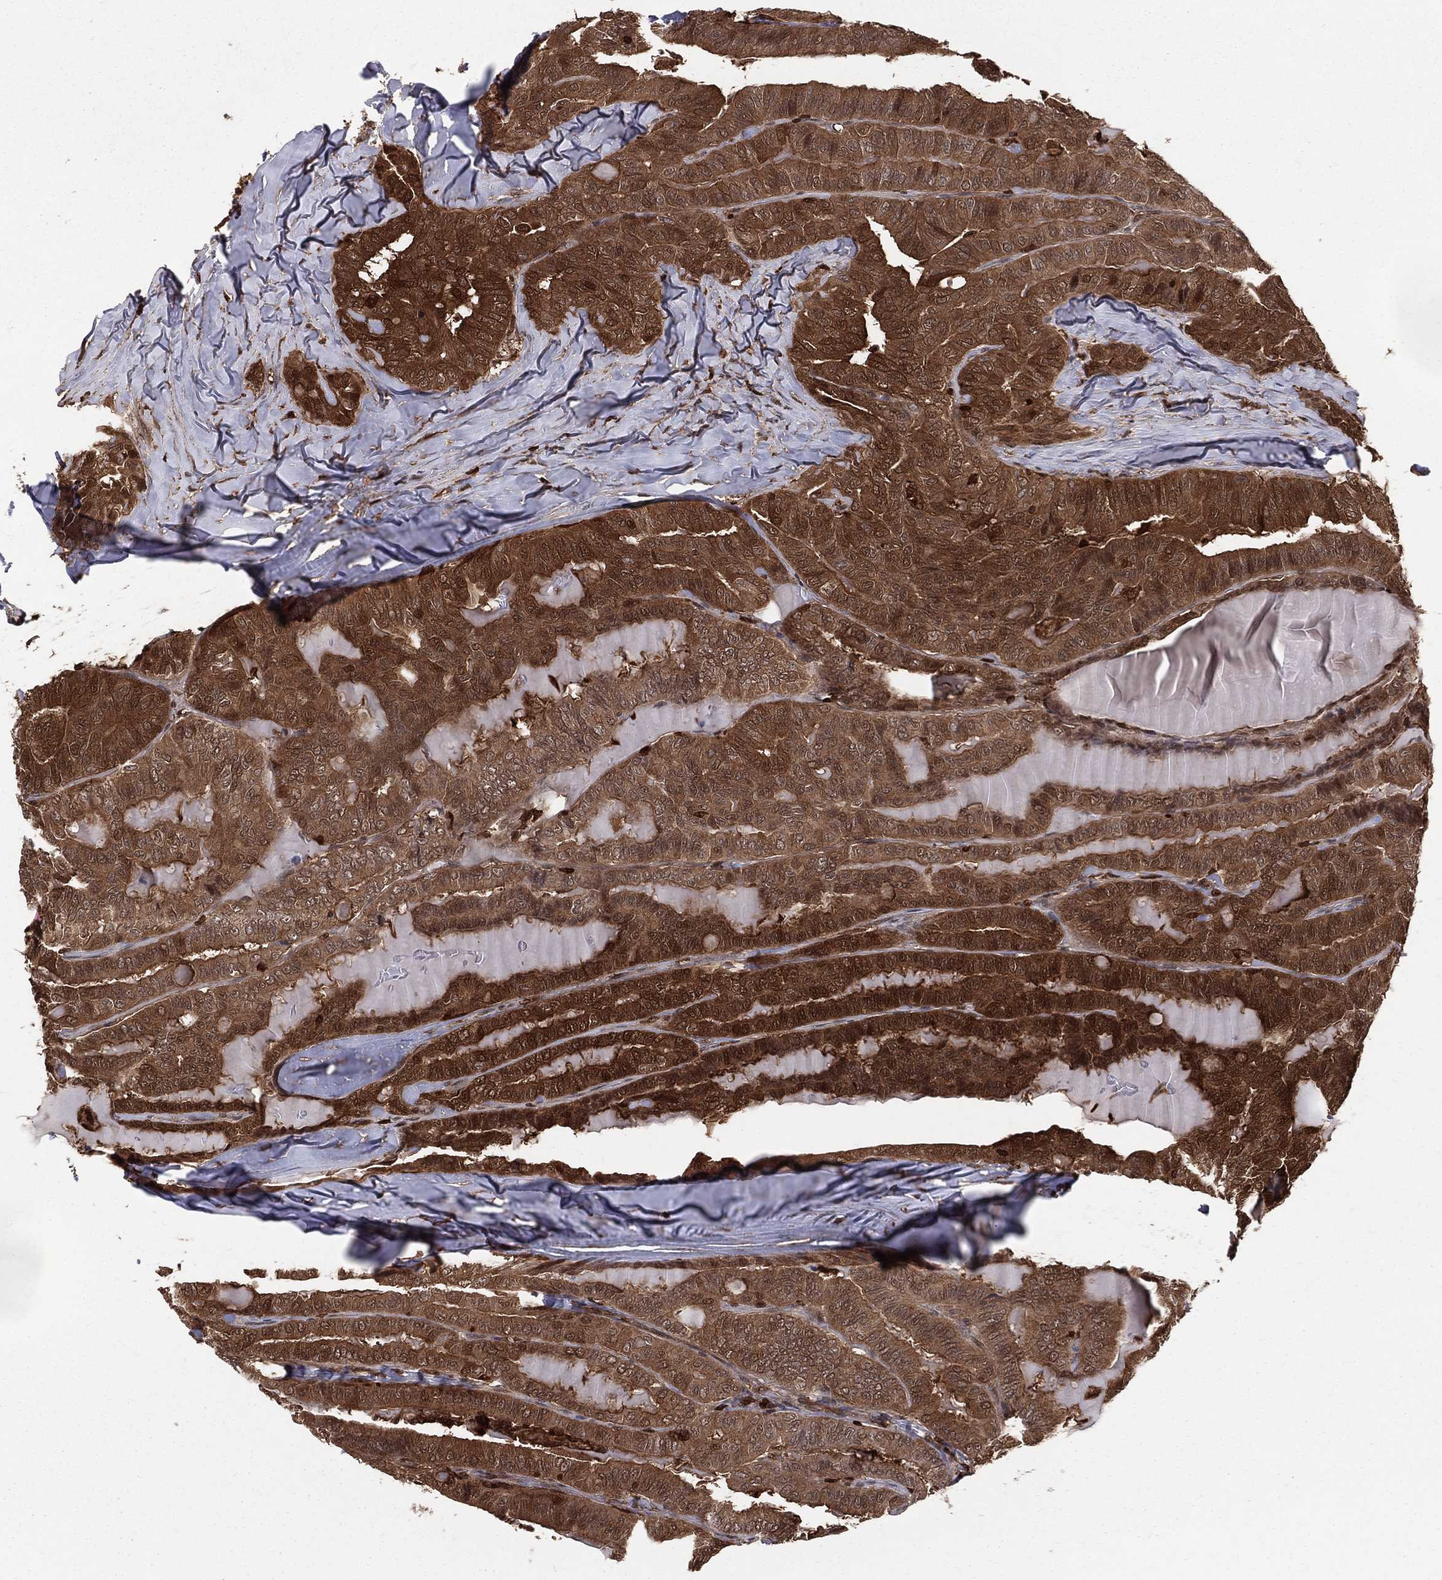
{"staining": {"intensity": "moderate", "quantity": ">75%", "location": "cytoplasmic/membranous"}, "tissue": "thyroid cancer", "cell_type": "Tumor cells", "image_type": "cancer", "snomed": [{"axis": "morphology", "description": "Papillary adenocarcinoma, NOS"}, {"axis": "topography", "description": "Thyroid gland"}], "caption": "A medium amount of moderate cytoplasmic/membranous positivity is identified in about >75% of tumor cells in papillary adenocarcinoma (thyroid) tissue. The staining is performed using DAB (3,3'-diaminobenzidine) brown chromogen to label protein expression. The nuclei are counter-stained blue using hematoxylin.", "gene": "ENO1", "patient": {"sex": "female", "age": 68}}